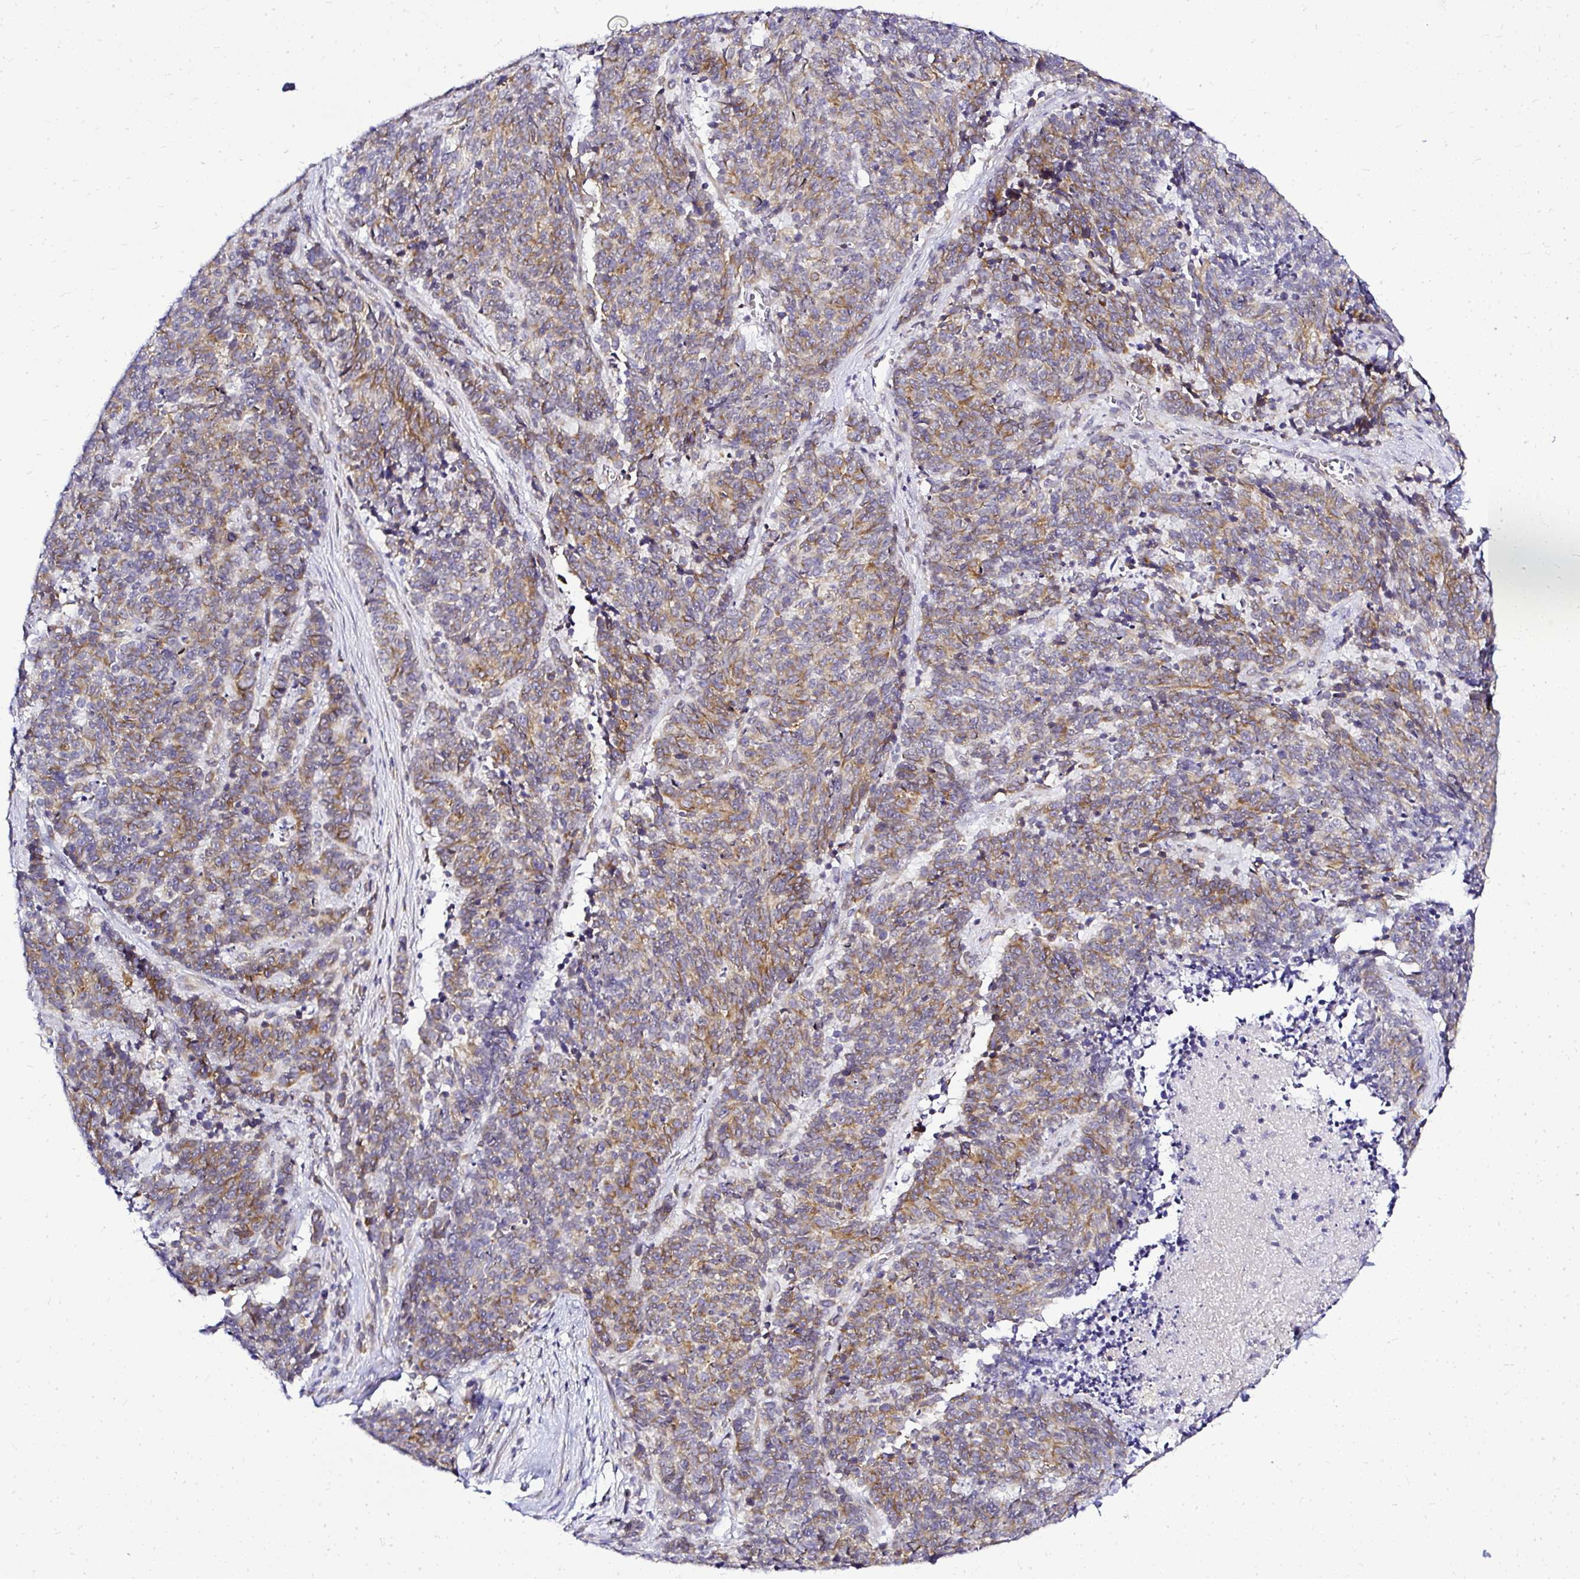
{"staining": {"intensity": "moderate", "quantity": ">75%", "location": "cytoplasmic/membranous"}, "tissue": "cervical cancer", "cell_type": "Tumor cells", "image_type": "cancer", "snomed": [{"axis": "morphology", "description": "Squamous cell carcinoma, NOS"}, {"axis": "topography", "description": "Cervix"}], "caption": "Protein staining by immunohistochemistry demonstrates moderate cytoplasmic/membranous expression in about >75% of tumor cells in cervical squamous cell carcinoma.", "gene": "AMFR", "patient": {"sex": "female", "age": 29}}